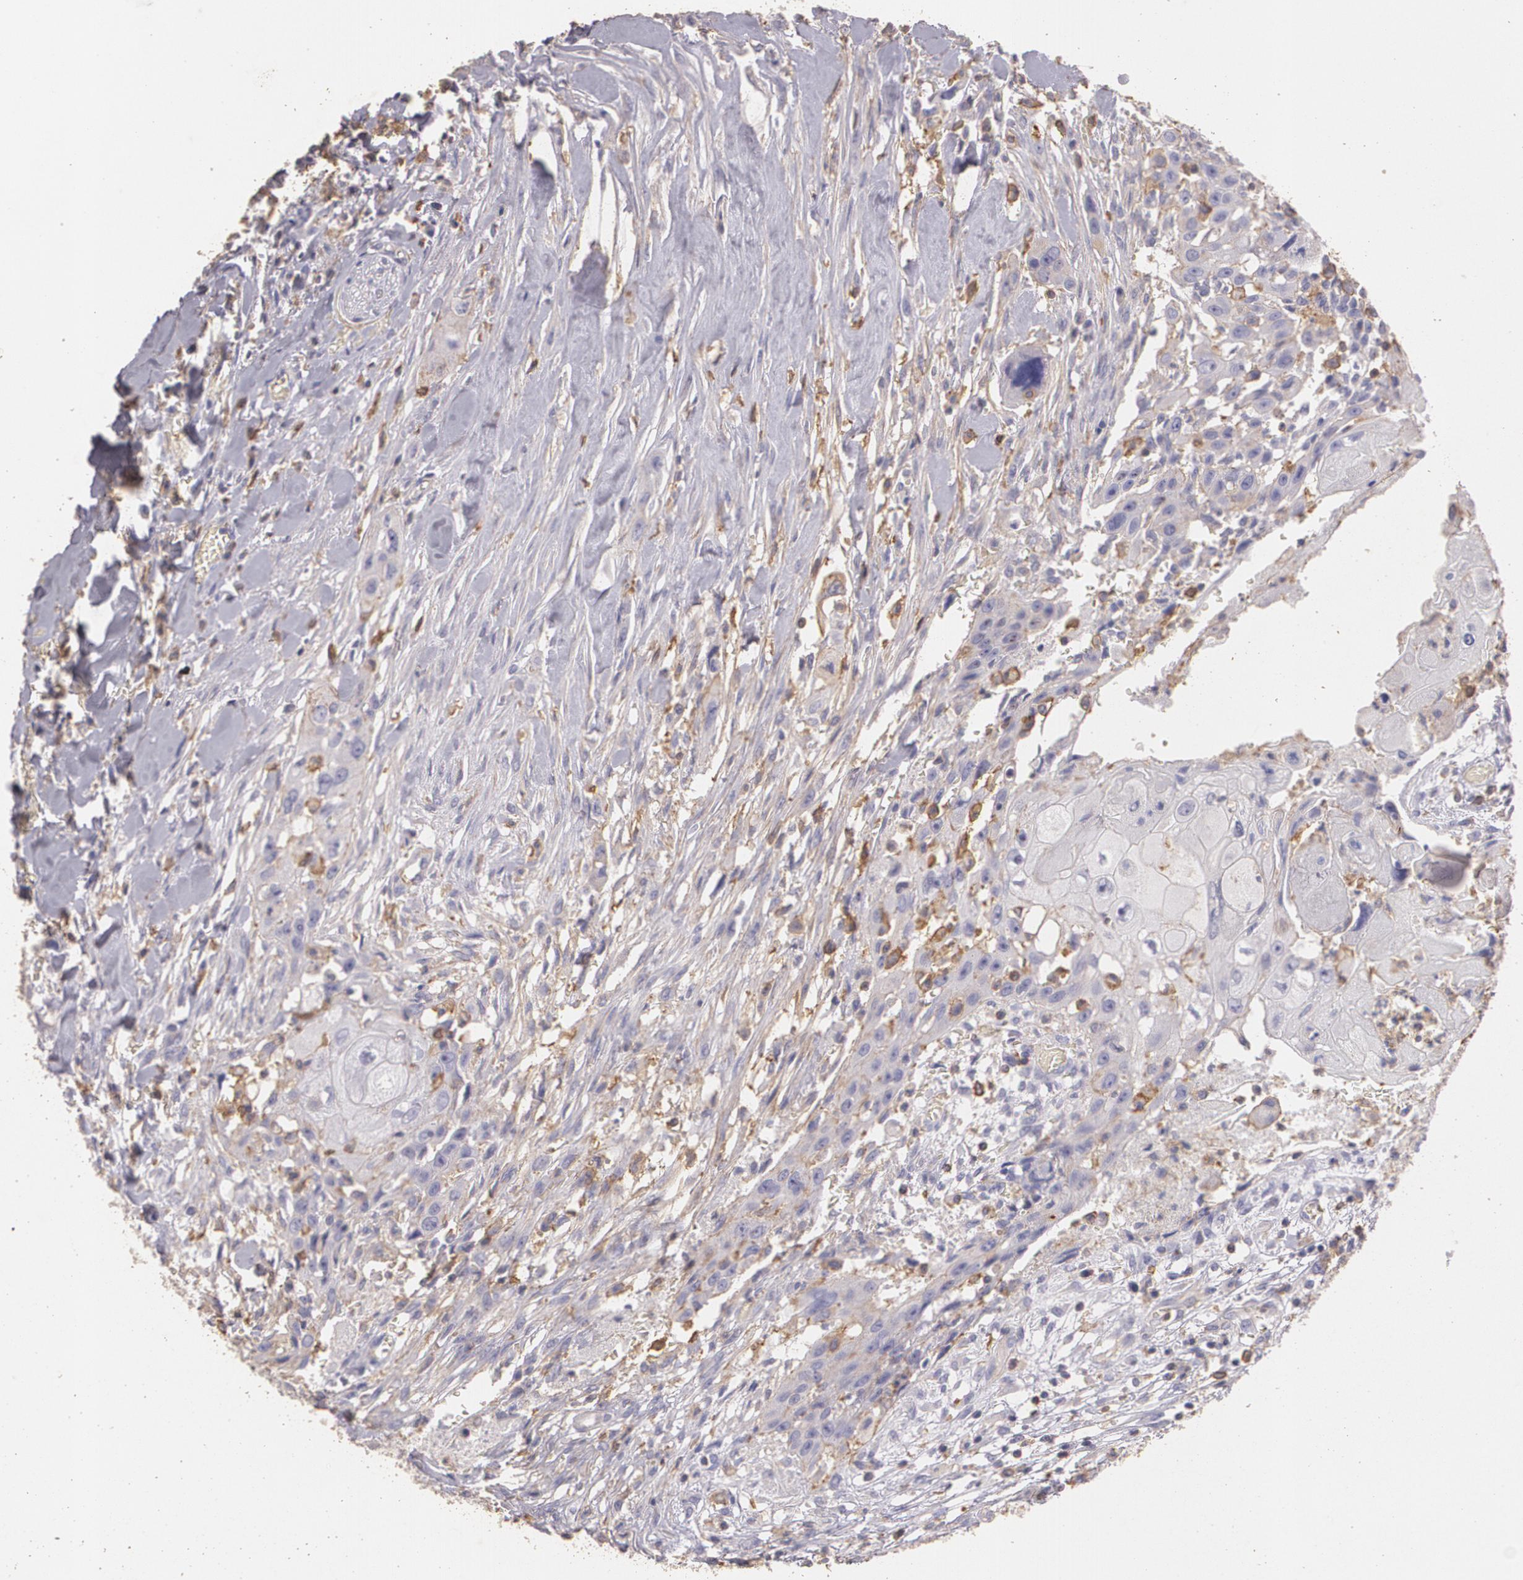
{"staining": {"intensity": "weak", "quantity": "<25%", "location": "cytoplasmic/membranous"}, "tissue": "head and neck cancer", "cell_type": "Tumor cells", "image_type": "cancer", "snomed": [{"axis": "morphology", "description": "Neoplasm, malignant, NOS"}, {"axis": "topography", "description": "Salivary gland"}, {"axis": "topography", "description": "Head-Neck"}], "caption": "Head and neck cancer (malignant neoplasm) was stained to show a protein in brown. There is no significant positivity in tumor cells.", "gene": "TGFBR1", "patient": {"sex": "male", "age": 43}}